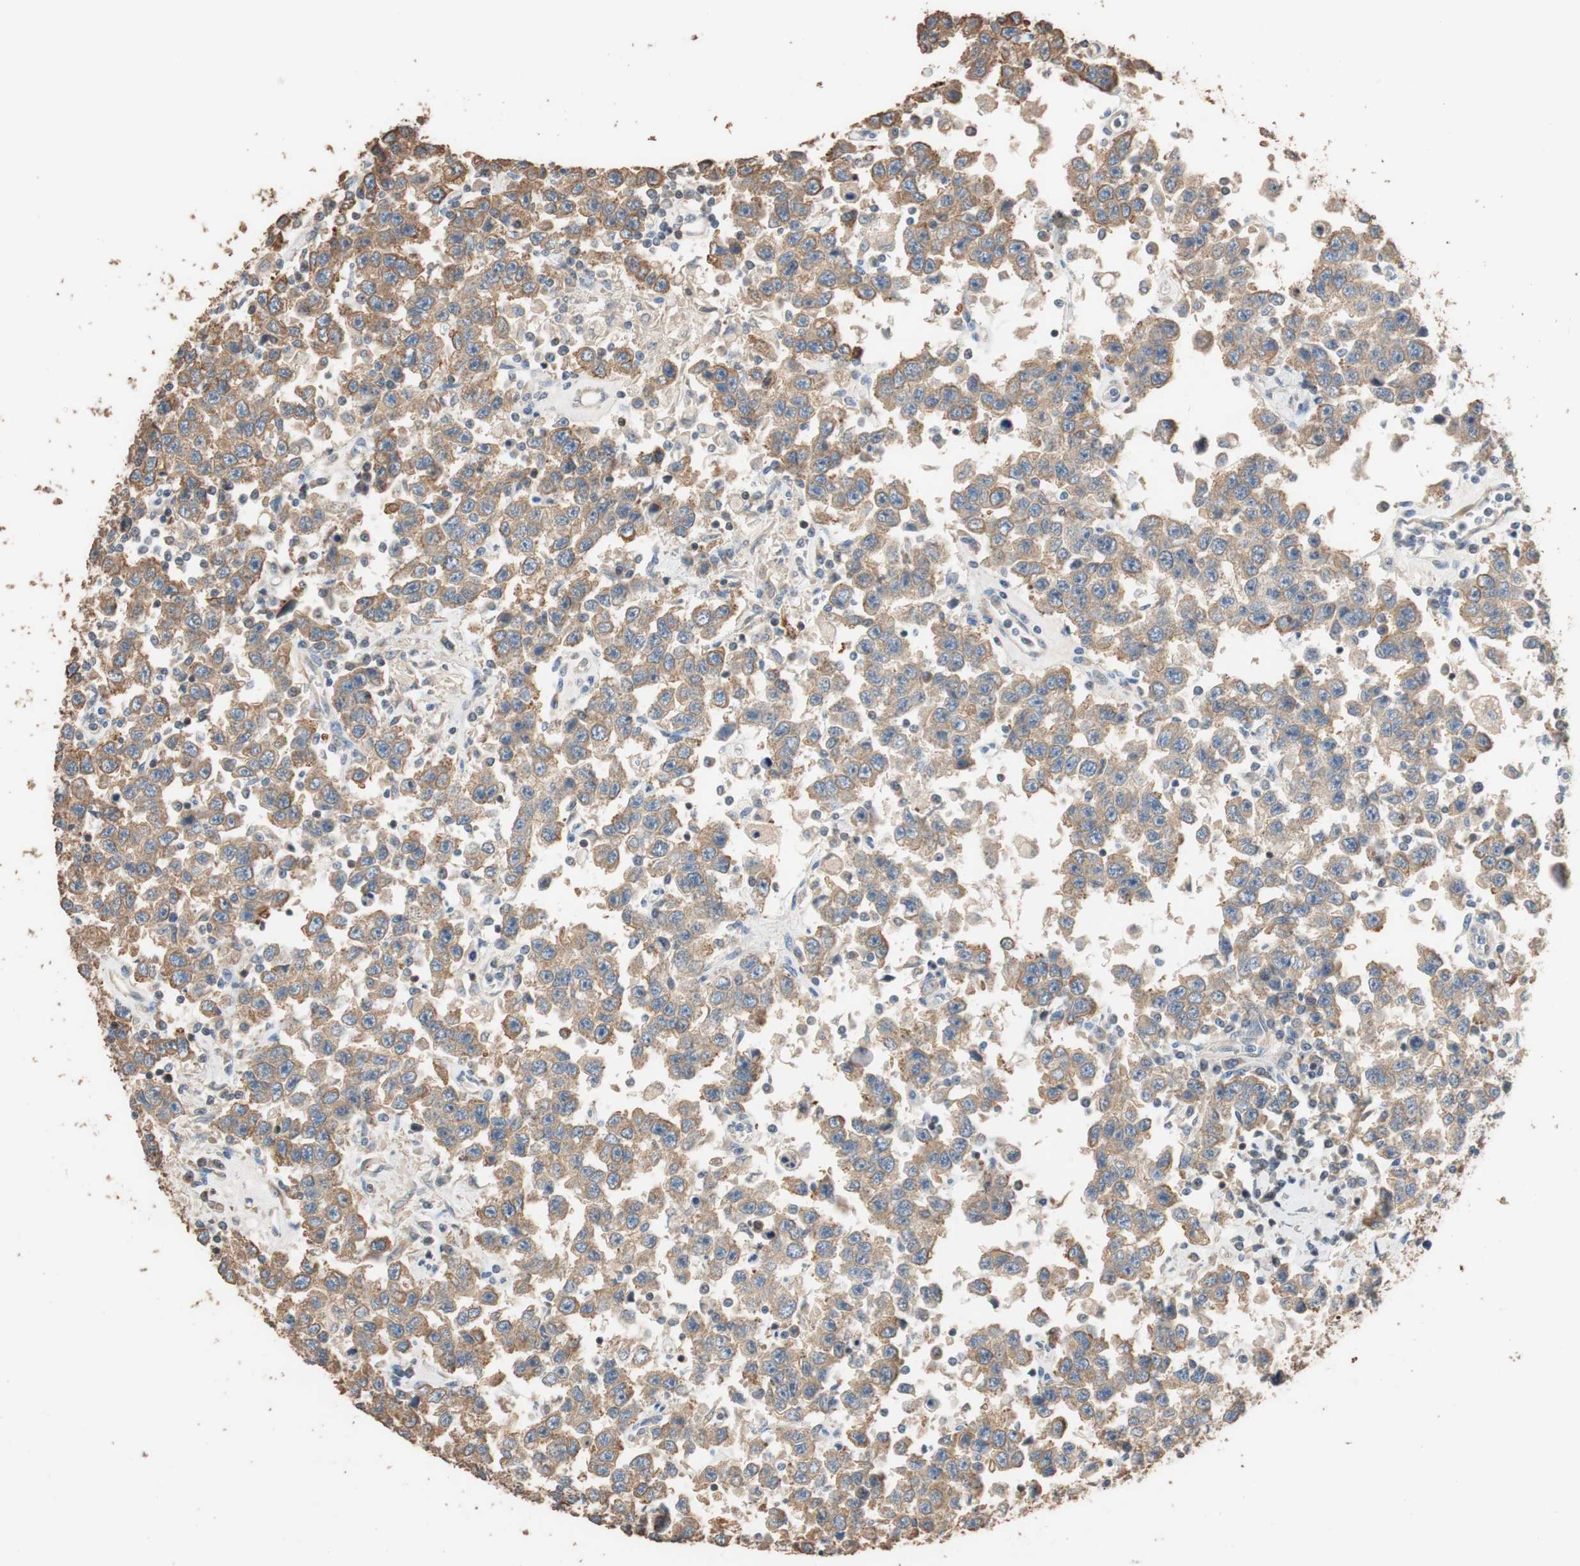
{"staining": {"intensity": "moderate", "quantity": ">75%", "location": "cytoplasmic/membranous"}, "tissue": "testis cancer", "cell_type": "Tumor cells", "image_type": "cancer", "snomed": [{"axis": "morphology", "description": "Seminoma, NOS"}, {"axis": "topography", "description": "Testis"}], "caption": "This is a photomicrograph of IHC staining of seminoma (testis), which shows moderate positivity in the cytoplasmic/membranous of tumor cells.", "gene": "TUBB", "patient": {"sex": "male", "age": 41}}